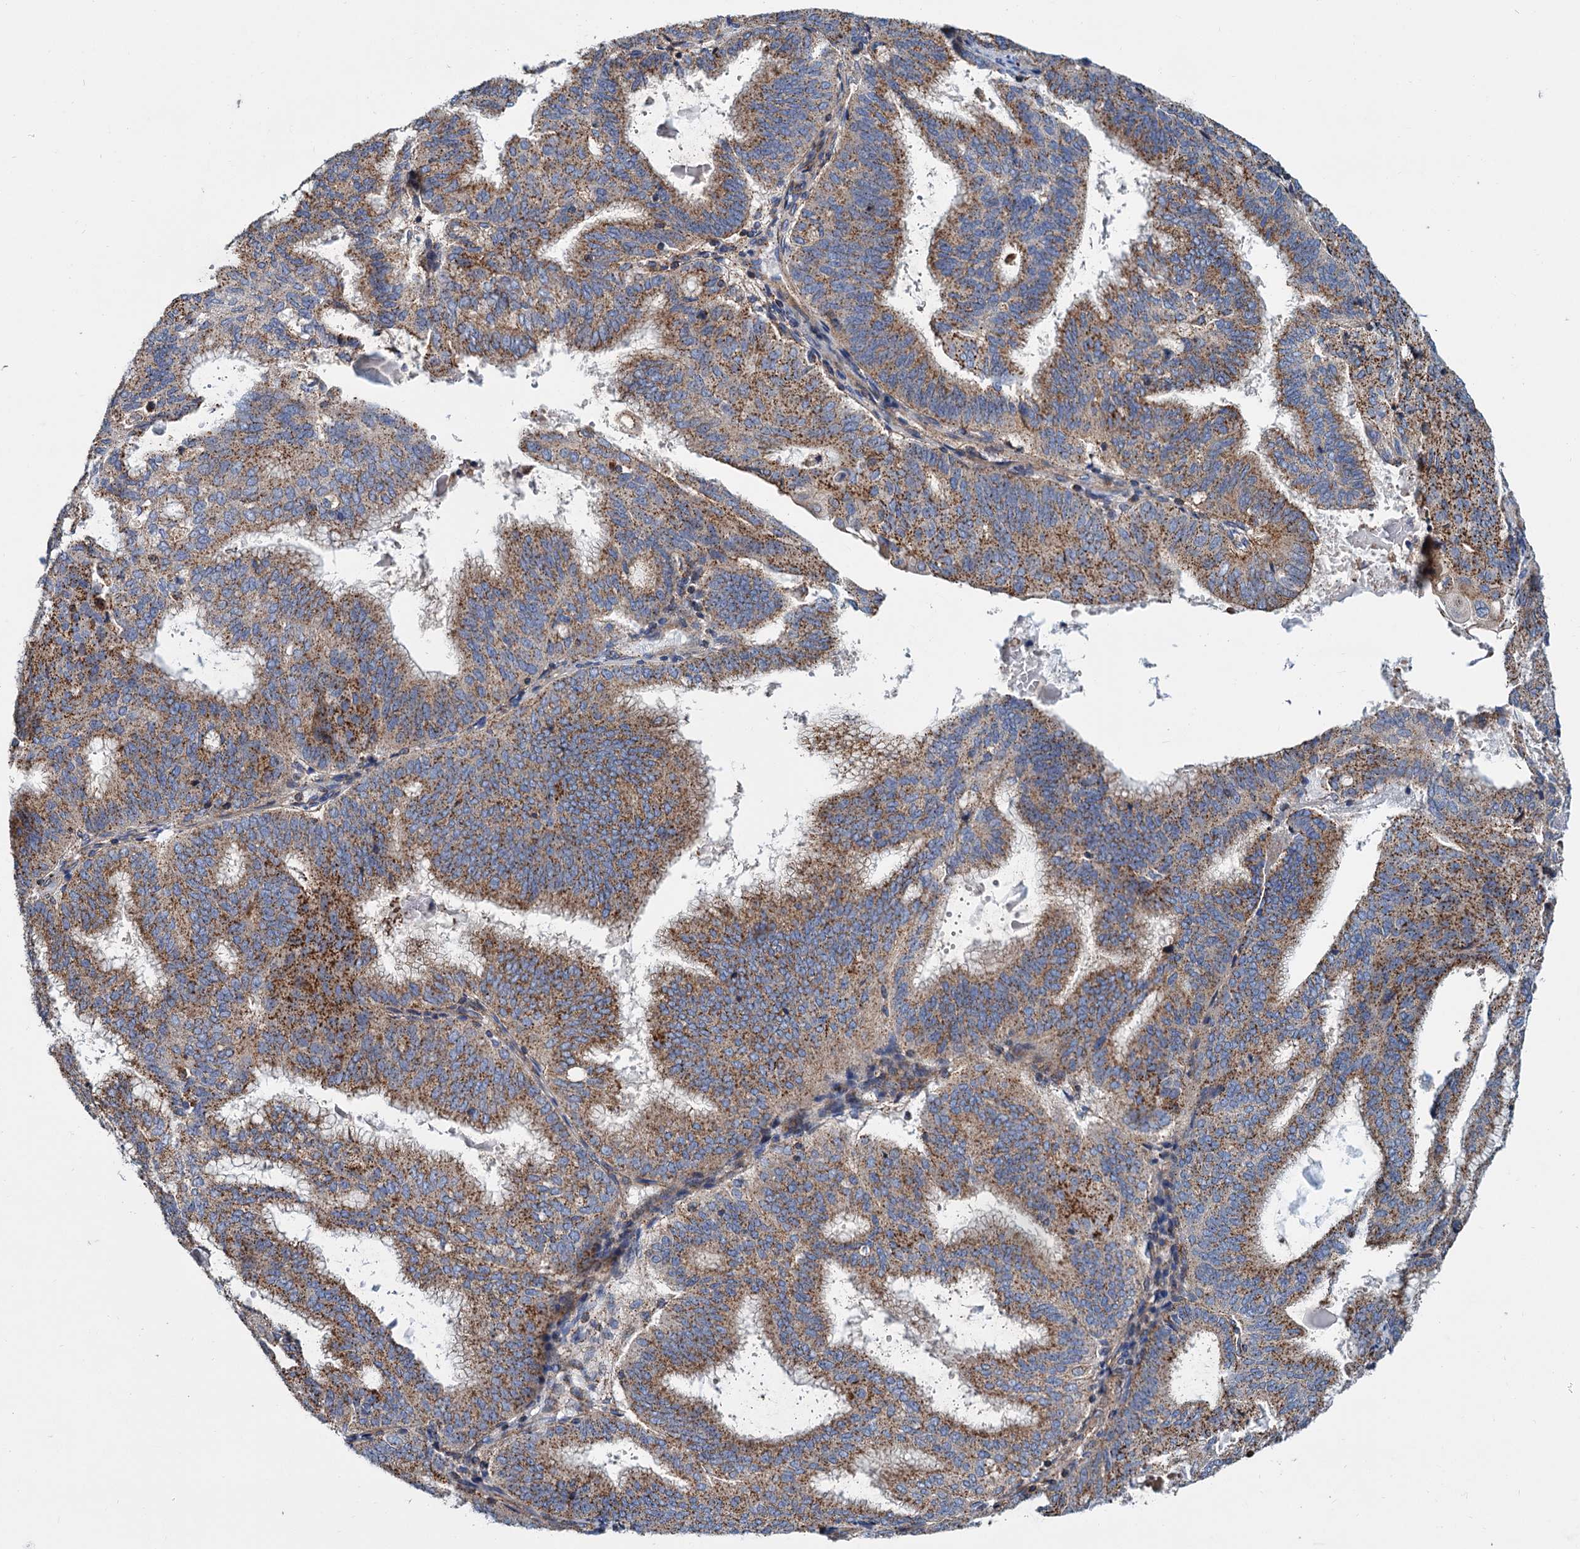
{"staining": {"intensity": "moderate", "quantity": ">75%", "location": "cytoplasmic/membranous"}, "tissue": "endometrial cancer", "cell_type": "Tumor cells", "image_type": "cancer", "snomed": [{"axis": "morphology", "description": "Adenocarcinoma, NOS"}, {"axis": "topography", "description": "Endometrium"}], "caption": "The image reveals staining of endometrial cancer (adenocarcinoma), revealing moderate cytoplasmic/membranous protein expression (brown color) within tumor cells.", "gene": "PSEN1", "patient": {"sex": "female", "age": 49}}